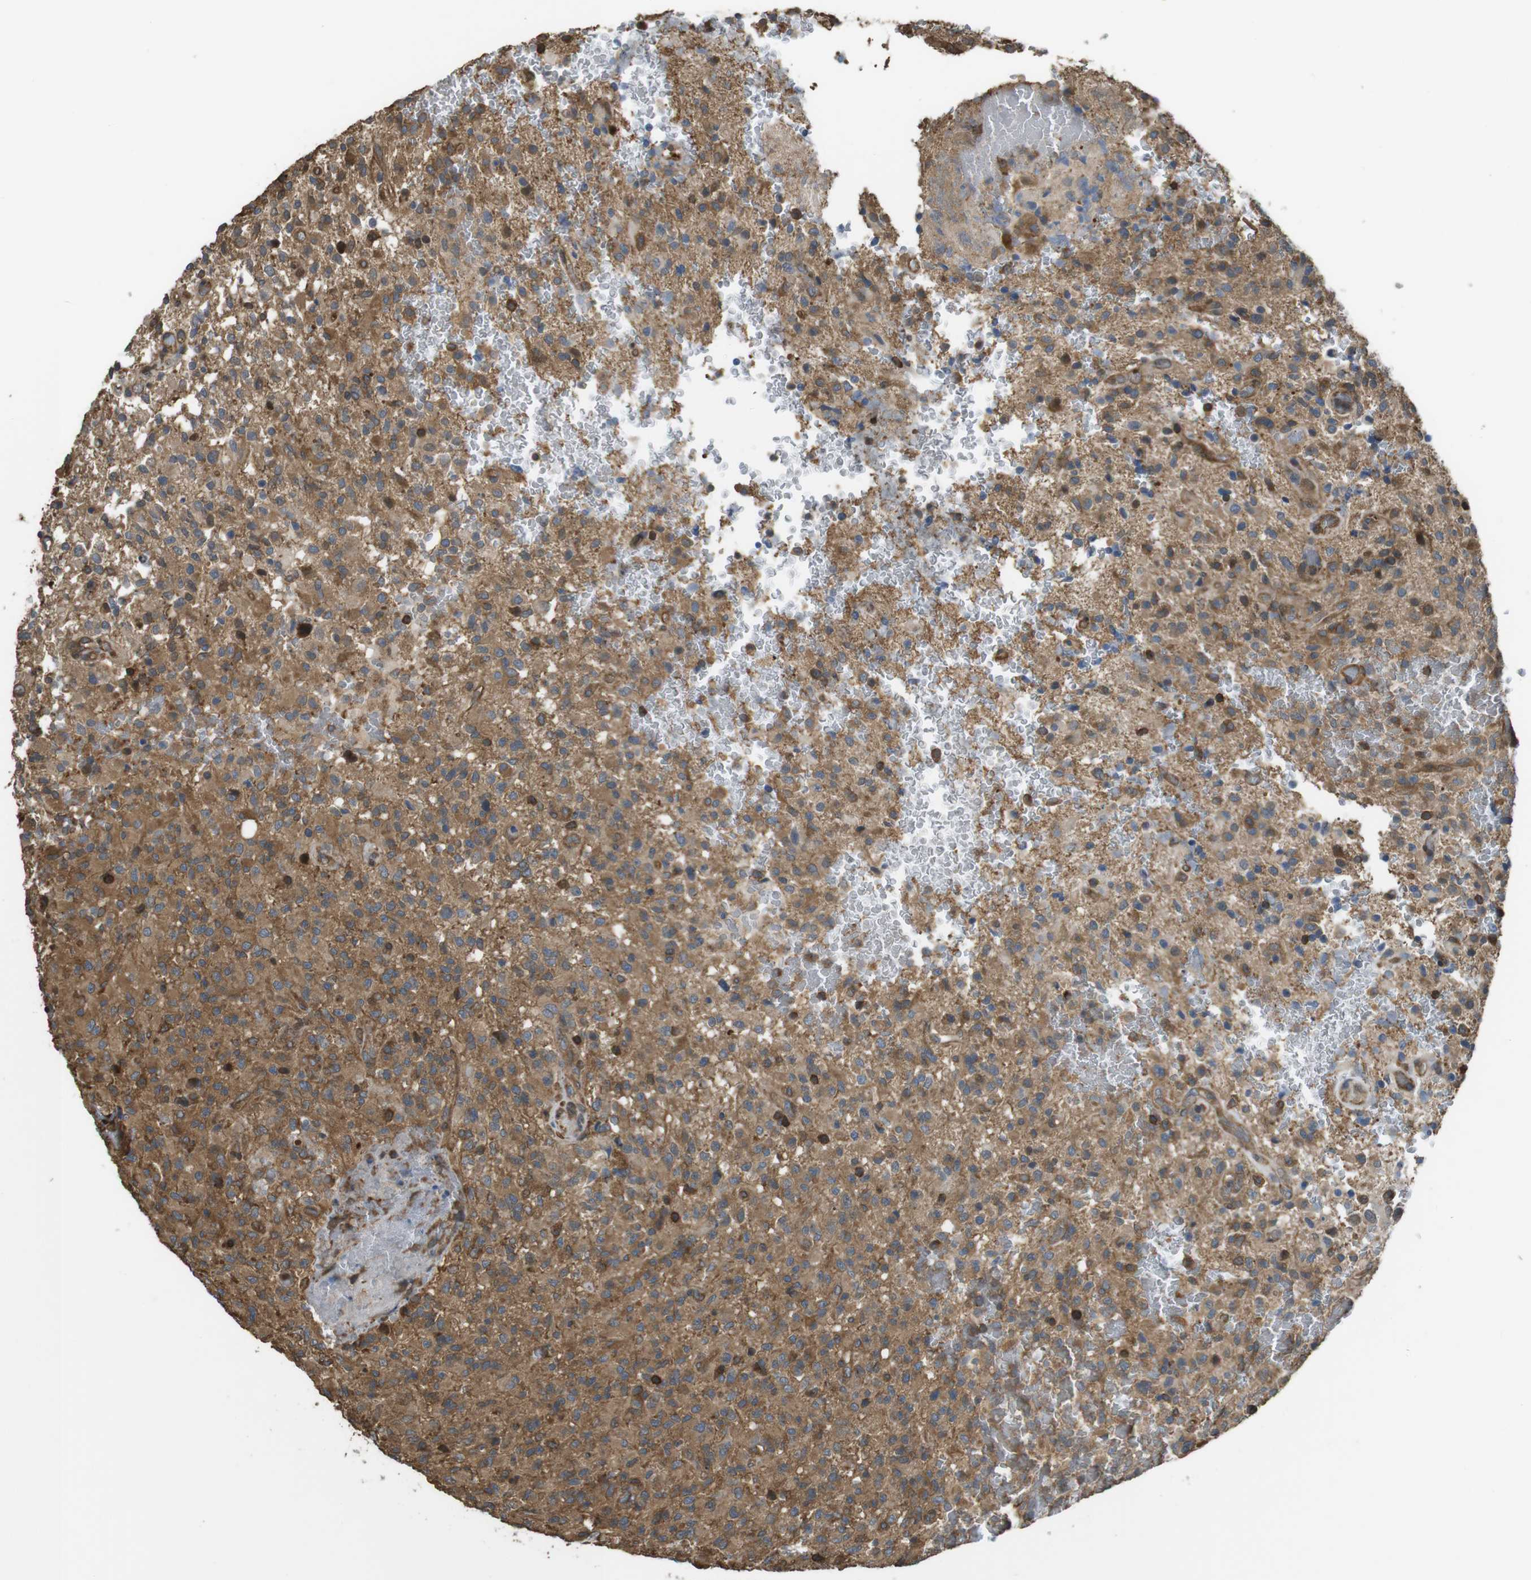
{"staining": {"intensity": "strong", "quantity": ">75%", "location": "cytoplasmic/membranous"}, "tissue": "glioma", "cell_type": "Tumor cells", "image_type": "cancer", "snomed": [{"axis": "morphology", "description": "Glioma, malignant, High grade"}, {"axis": "topography", "description": "Brain"}], "caption": "Human malignant glioma (high-grade) stained with a brown dye exhibits strong cytoplasmic/membranous positive positivity in about >75% of tumor cells.", "gene": "ARHGDIA", "patient": {"sex": "male", "age": 71}}